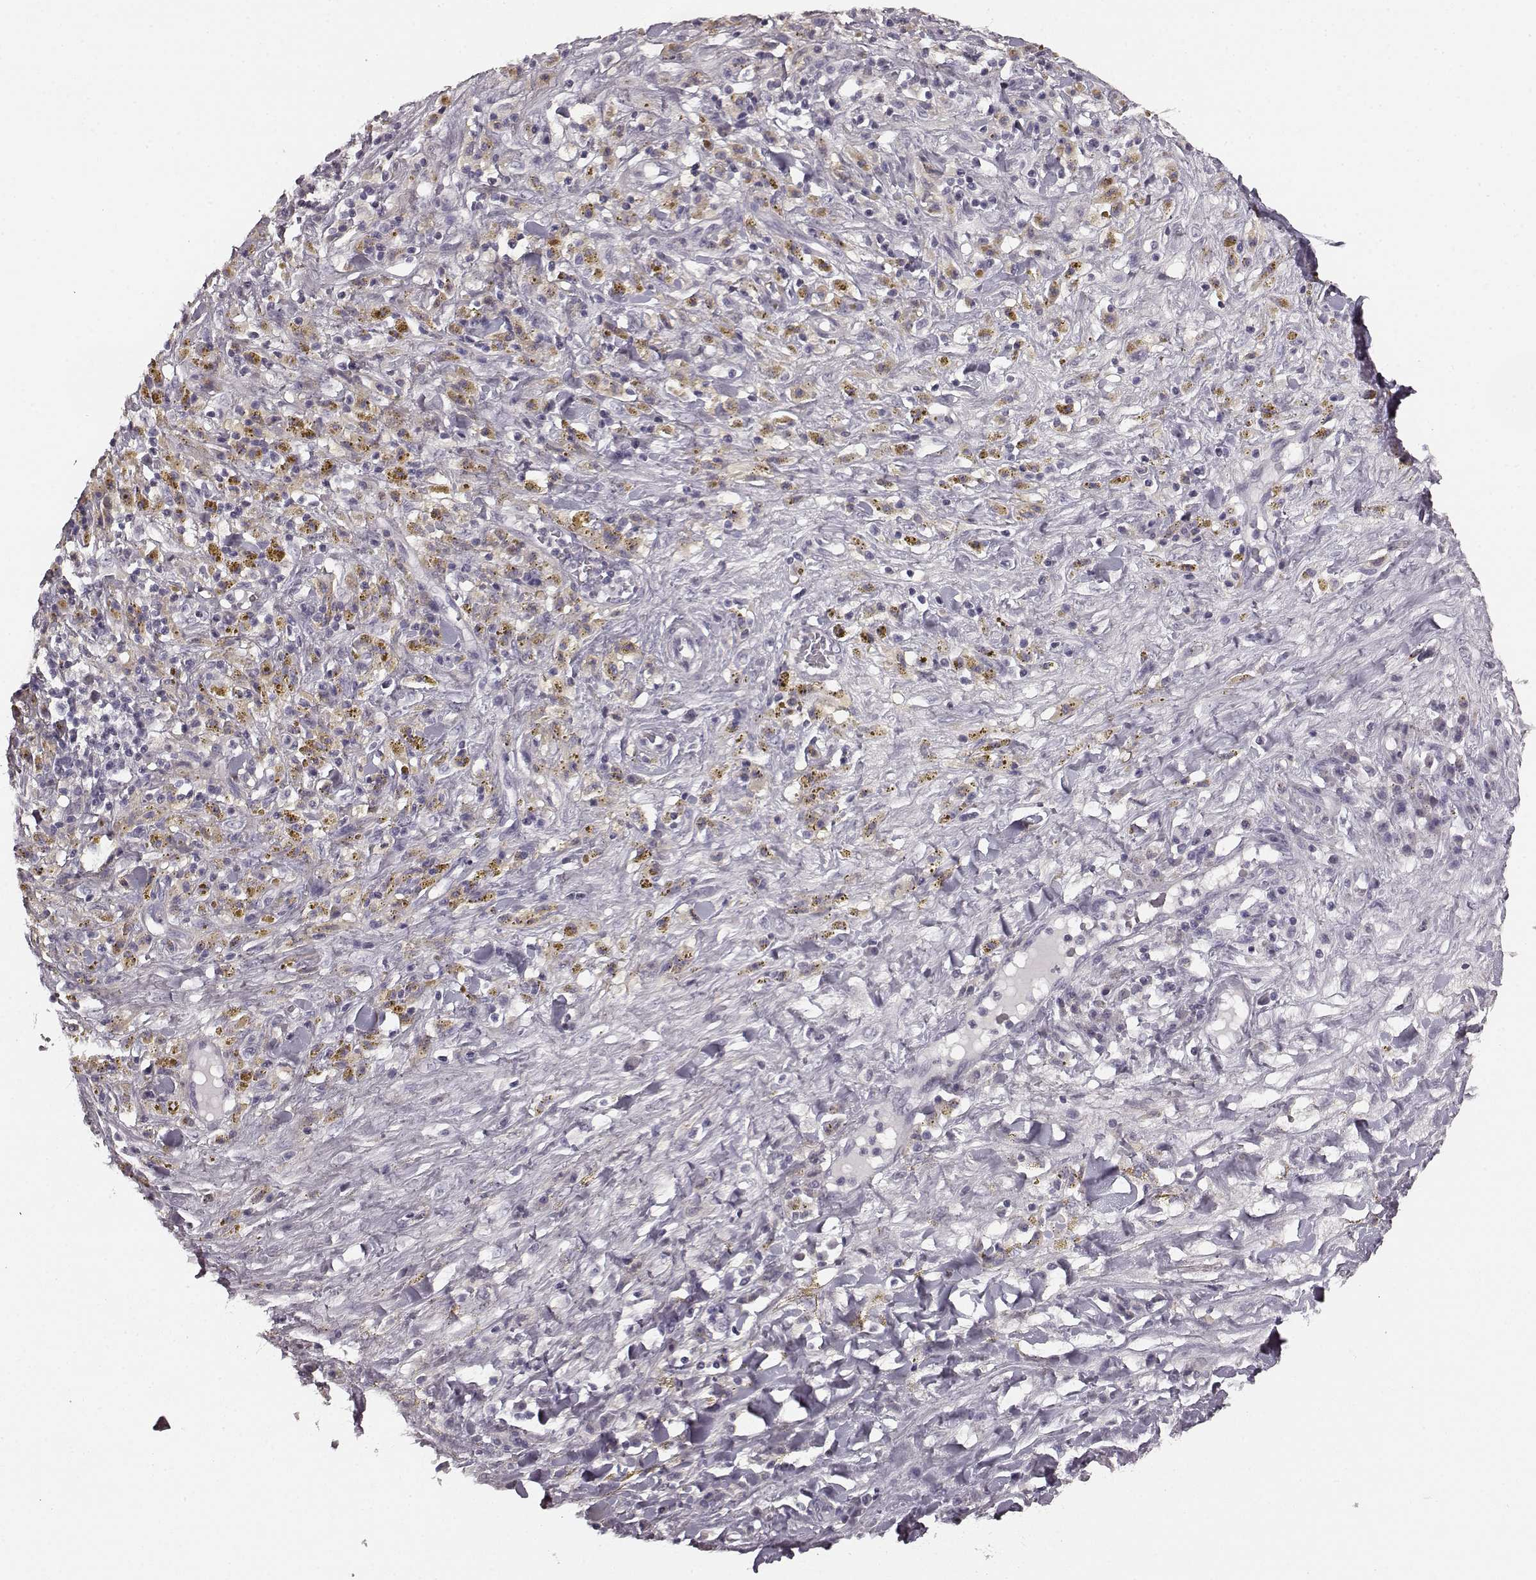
{"staining": {"intensity": "negative", "quantity": "none", "location": "none"}, "tissue": "melanoma", "cell_type": "Tumor cells", "image_type": "cancer", "snomed": [{"axis": "morphology", "description": "Malignant melanoma, NOS"}, {"axis": "topography", "description": "Skin"}], "caption": "Tumor cells show no significant expression in melanoma.", "gene": "RIT2", "patient": {"sex": "female", "age": 91}}